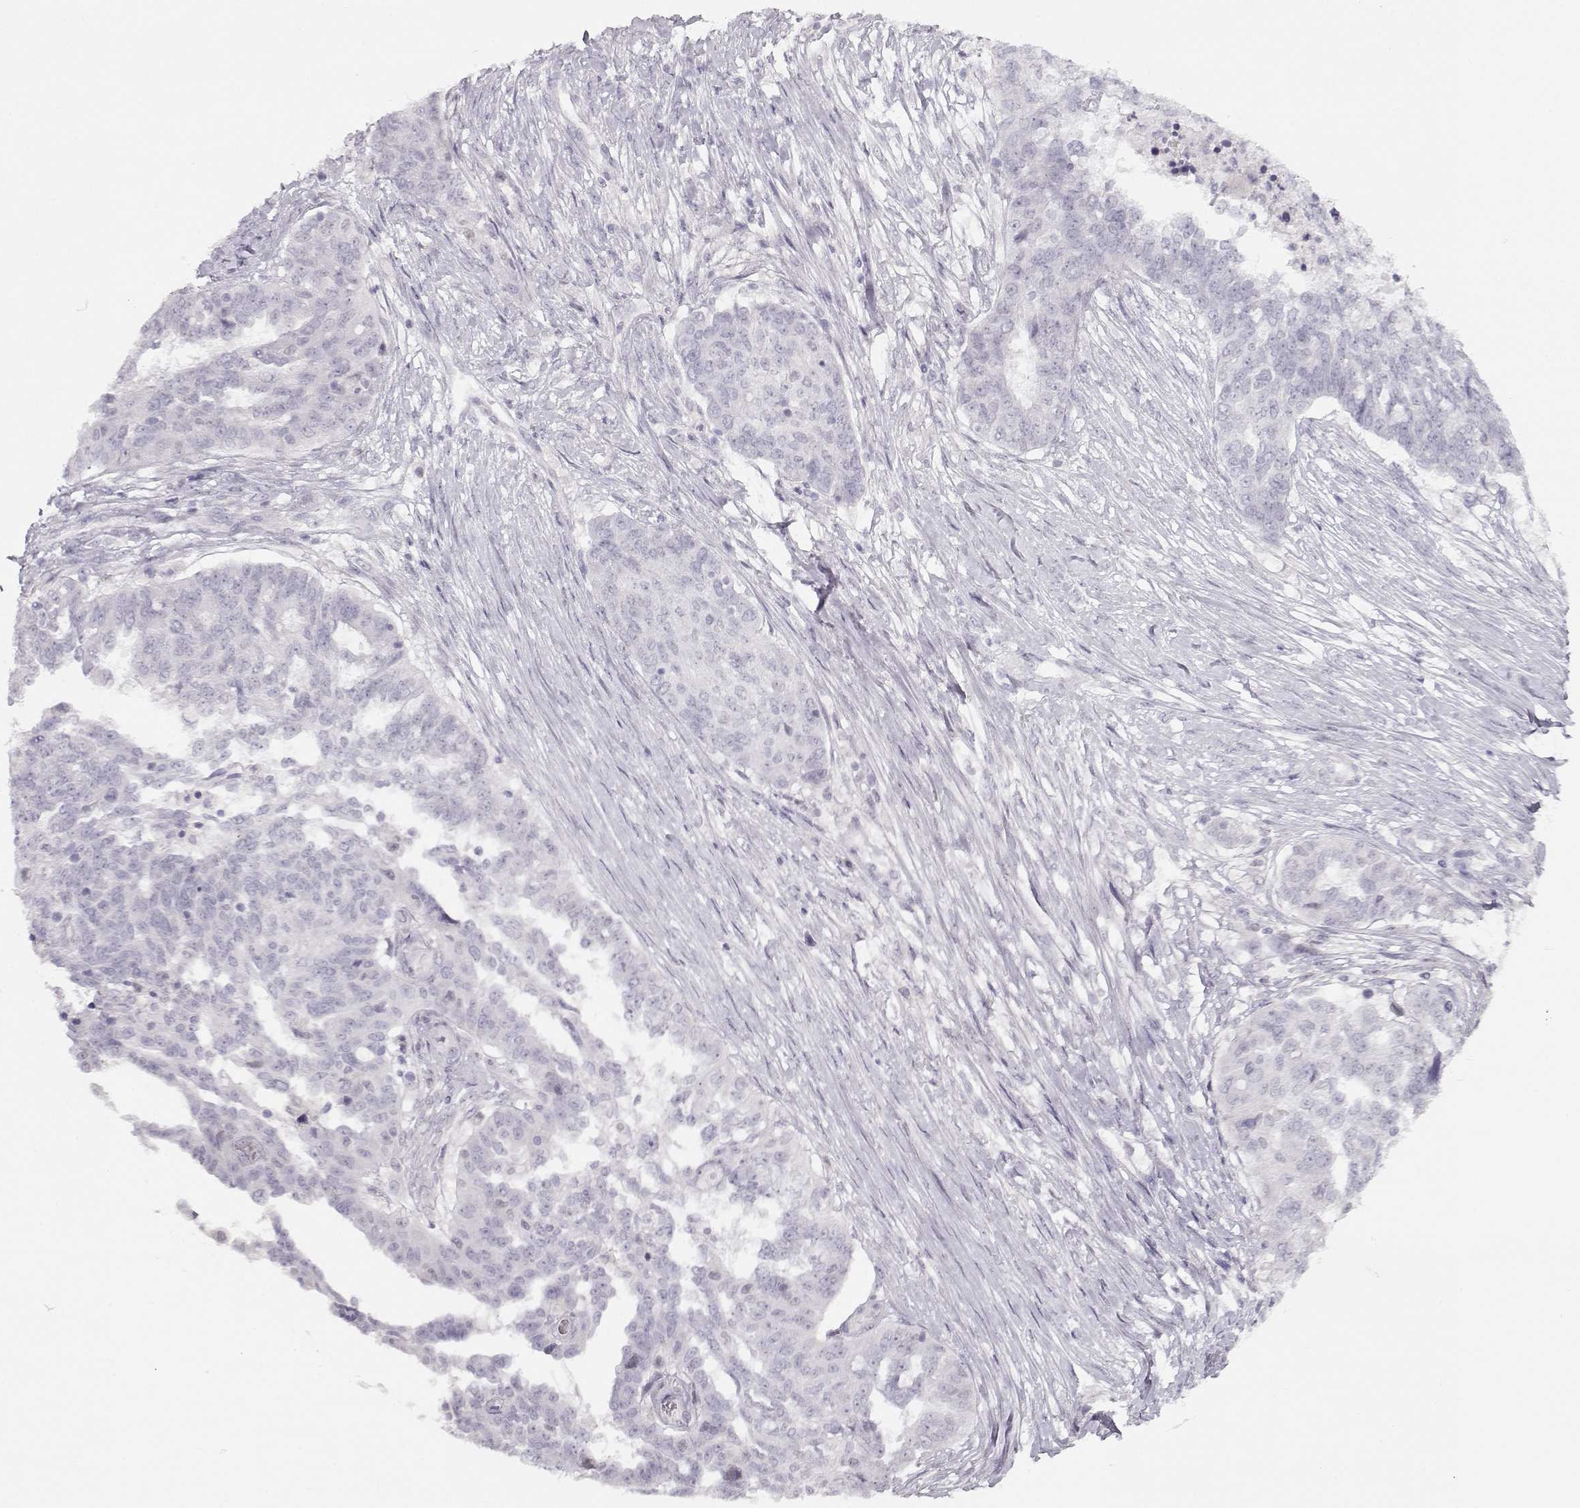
{"staining": {"intensity": "negative", "quantity": "none", "location": "none"}, "tissue": "ovarian cancer", "cell_type": "Tumor cells", "image_type": "cancer", "snomed": [{"axis": "morphology", "description": "Cystadenocarcinoma, serous, NOS"}, {"axis": "topography", "description": "Ovary"}], "caption": "The photomicrograph exhibits no significant staining in tumor cells of ovarian cancer.", "gene": "IMPG1", "patient": {"sex": "female", "age": 67}}